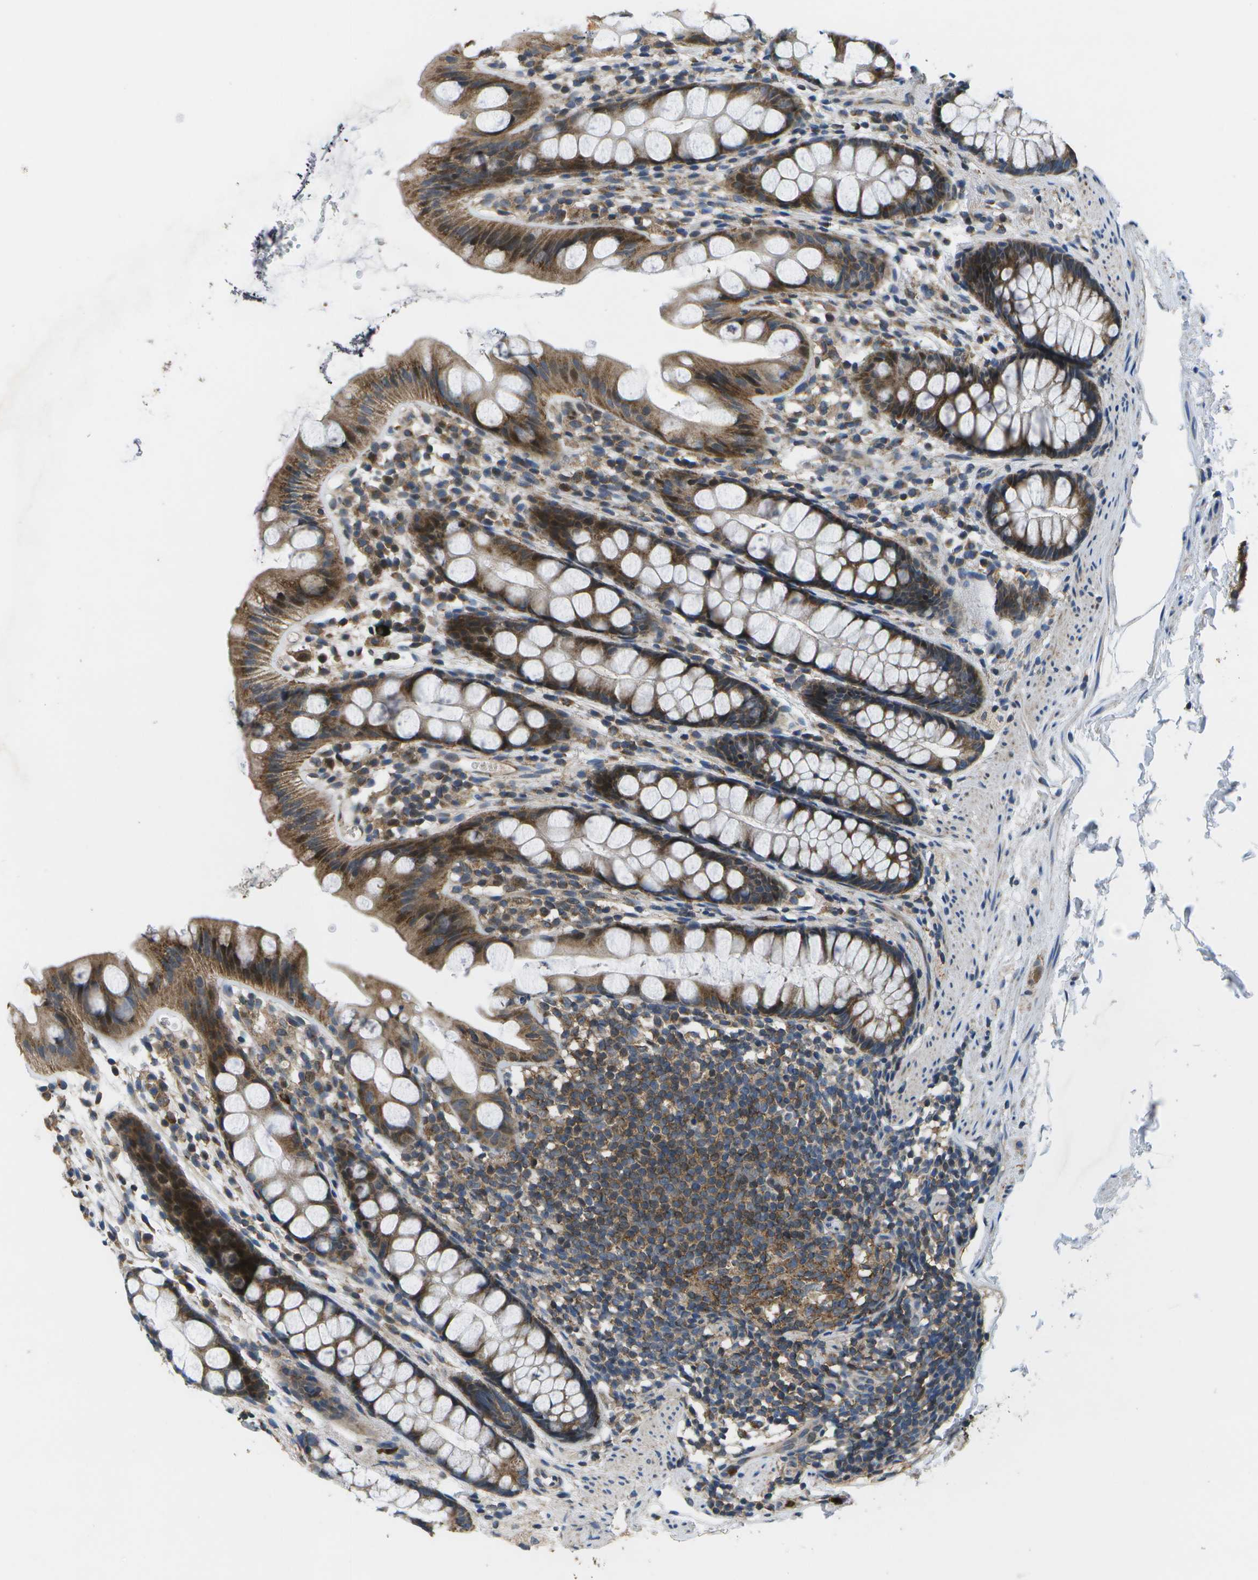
{"staining": {"intensity": "moderate", "quantity": ">75%", "location": "cytoplasmic/membranous"}, "tissue": "rectum", "cell_type": "Glandular cells", "image_type": "normal", "snomed": [{"axis": "morphology", "description": "Normal tissue, NOS"}, {"axis": "topography", "description": "Rectum"}], "caption": "Moderate cytoplasmic/membranous expression for a protein is identified in approximately >75% of glandular cells of normal rectum using immunohistochemistry (IHC).", "gene": "GALNT15", "patient": {"sex": "female", "age": 65}}